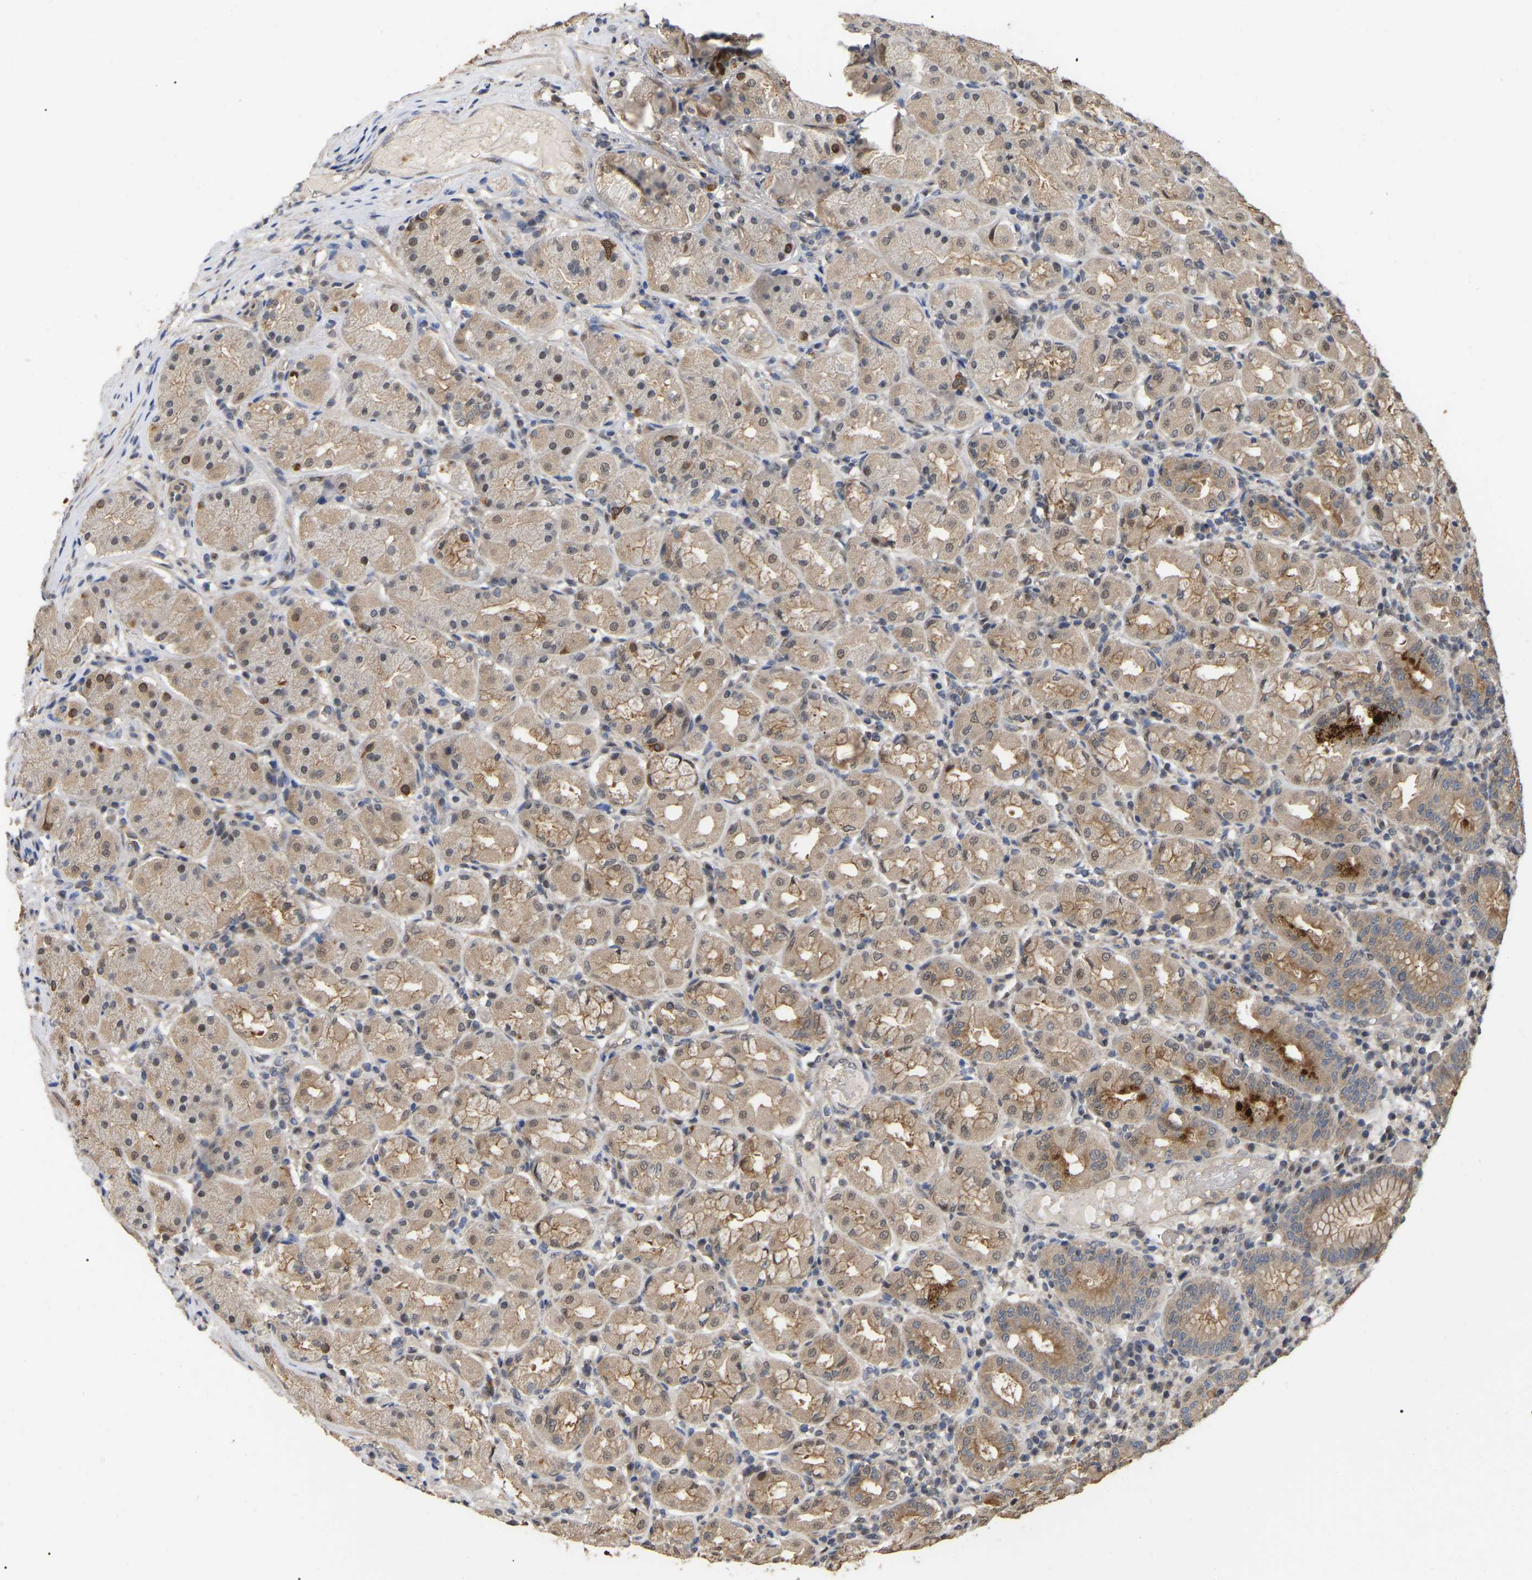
{"staining": {"intensity": "moderate", "quantity": "25%-75%", "location": "cytoplasmic/membranous"}, "tissue": "stomach", "cell_type": "Glandular cells", "image_type": "normal", "snomed": [{"axis": "morphology", "description": "Normal tissue, NOS"}, {"axis": "topography", "description": "Stomach"}, {"axis": "topography", "description": "Stomach, lower"}], "caption": "The histopathology image exhibits a brown stain indicating the presence of a protein in the cytoplasmic/membranous of glandular cells in stomach.", "gene": "FAM219A", "patient": {"sex": "female", "age": 56}}